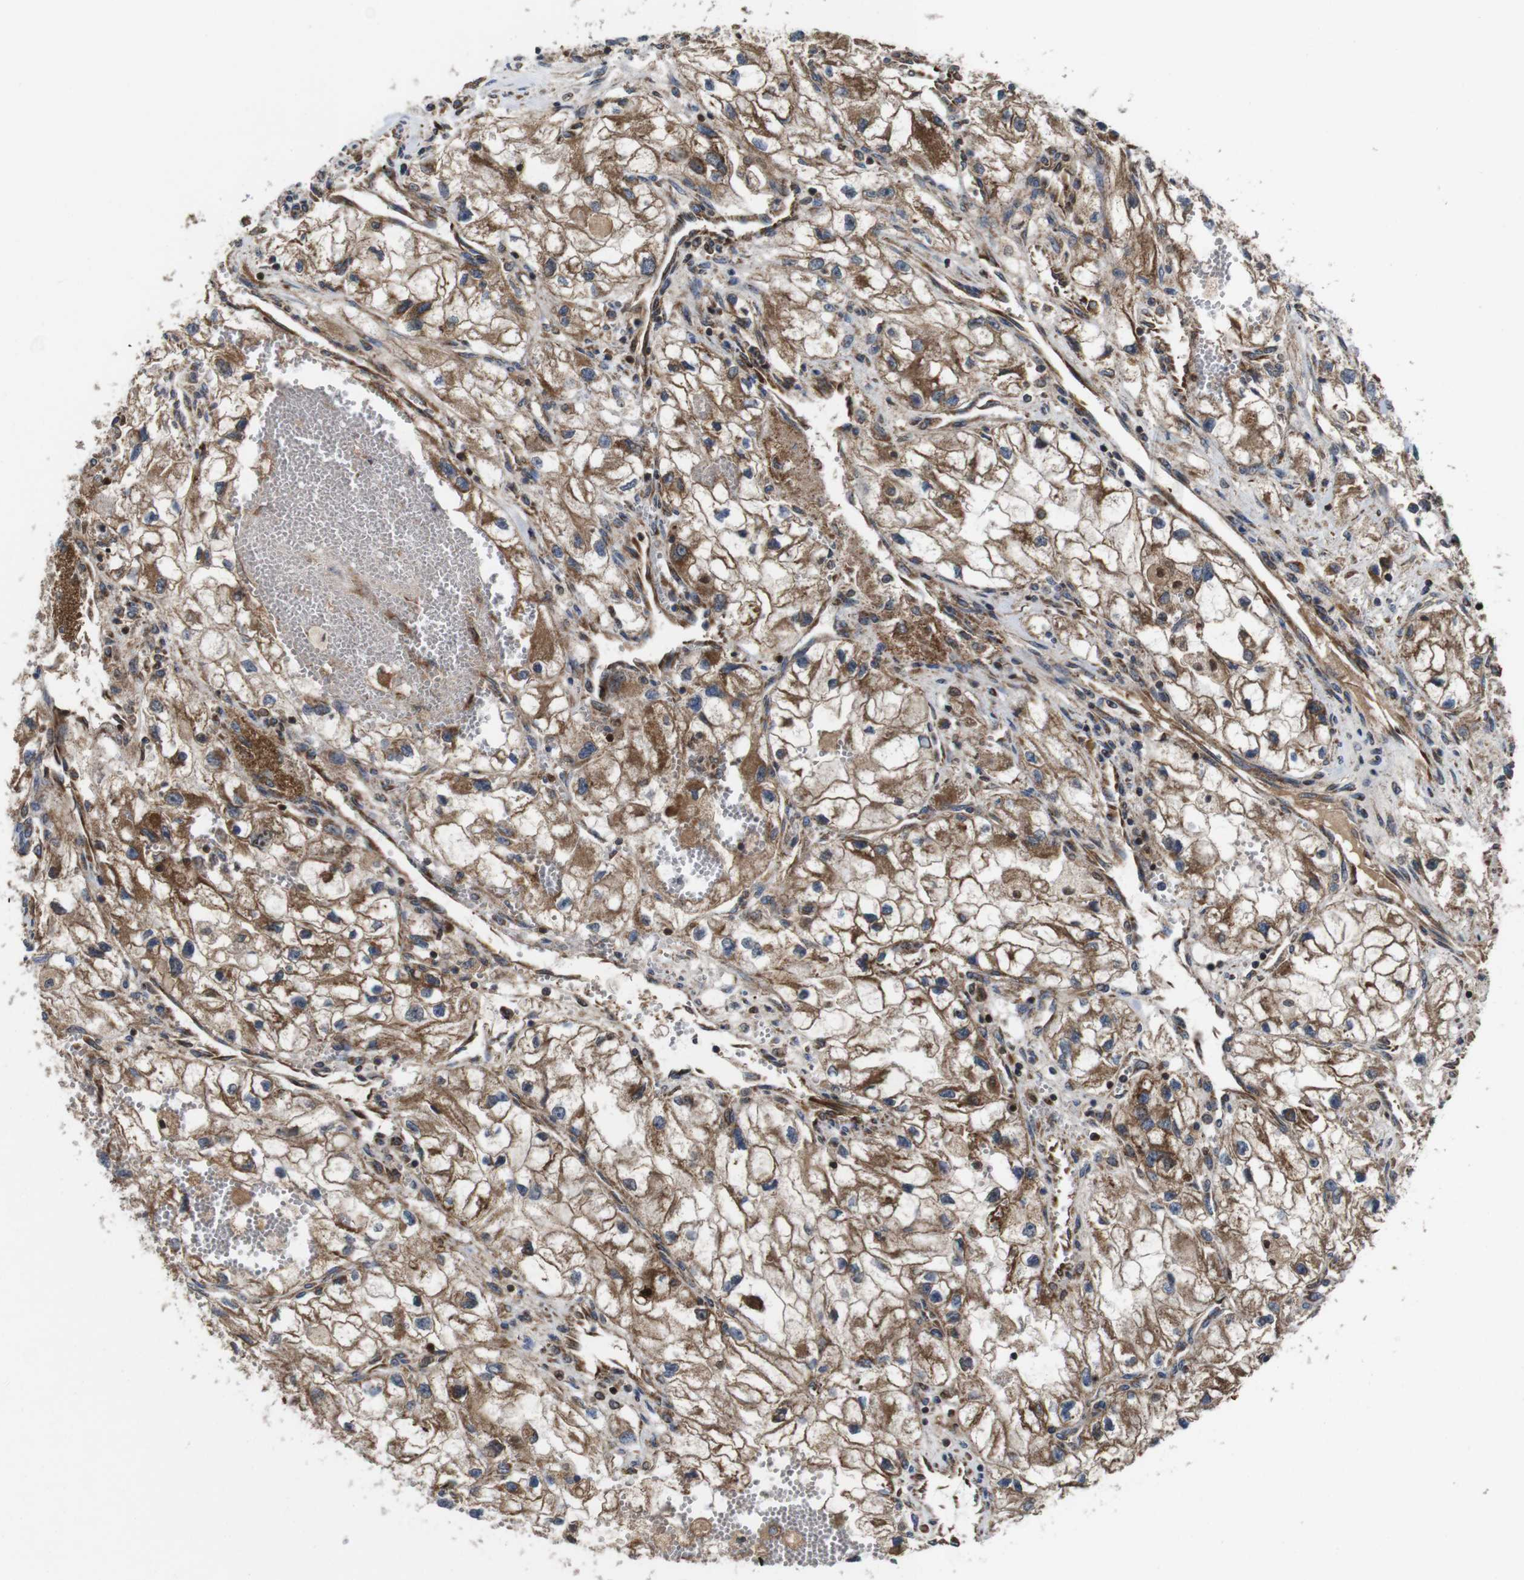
{"staining": {"intensity": "moderate", "quantity": "25%-75%", "location": "cytoplasmic/membranous"}, "tissue": "renal cancer", "cell_type": "Tumor cells", "image_type": "cancer", "snomed": [{"axis": "morphology", "description": "Adenocarcinoma, NOS"}, {"axis": "topography", "description": "Kidney"}], "caption": "Protein expression analysis of adenocarcinoma (renal) displays moderate cytoplasmic/membranous expression in approximately 25%-75% of tumor cells.", "gene": "HK1", "patient": {"sex": "female", "age": 70}}